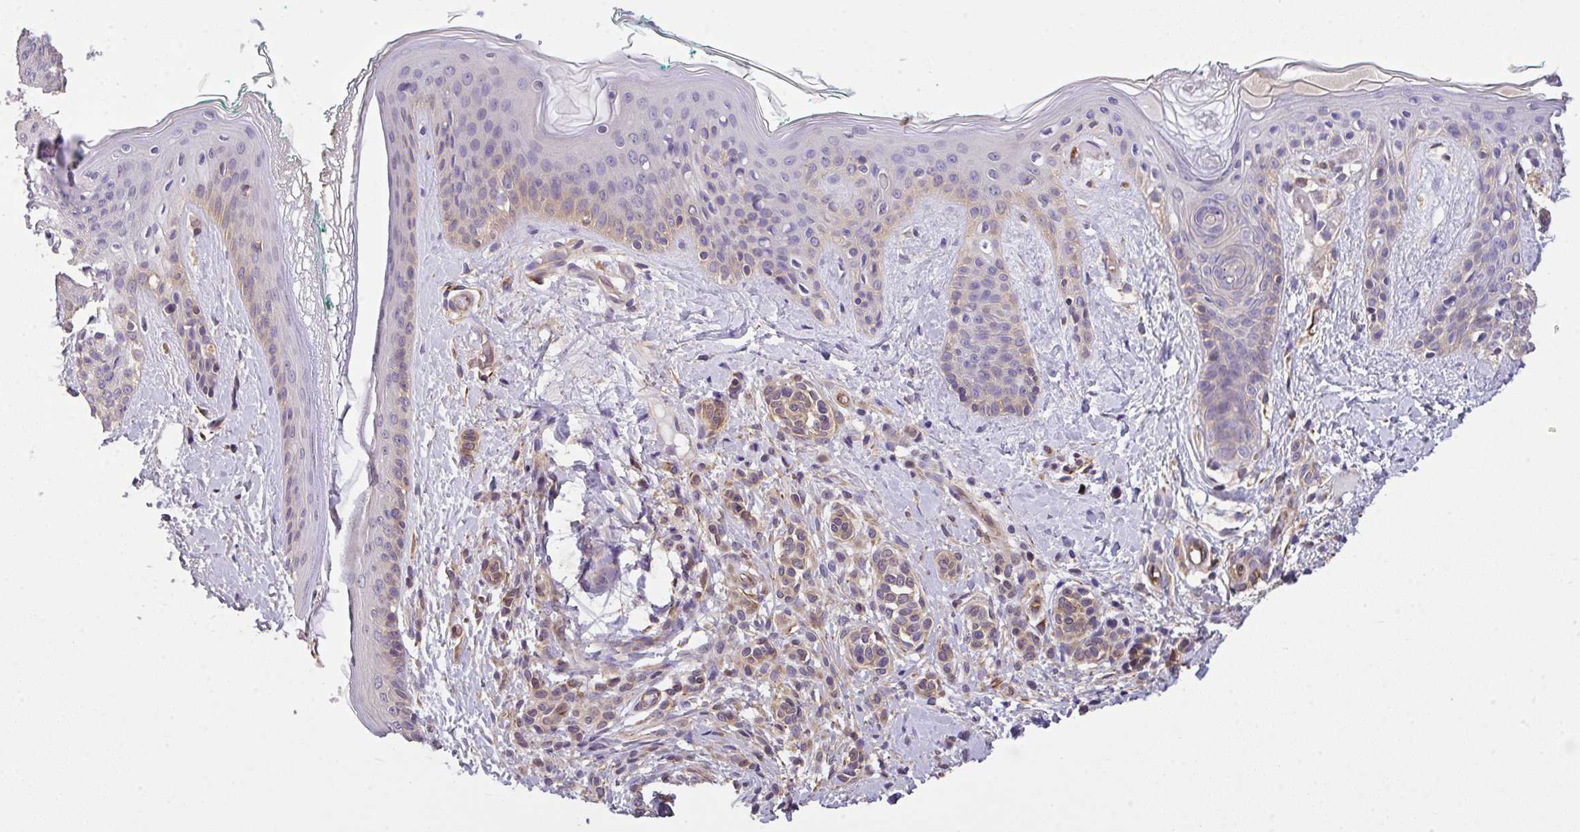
{"staining": {"intensity": "weak", "quantity": "25%-75%", "location": "cytoplasmic/membranous"}, "tissue": "skin", "cell_type": "Fibroblasts", "image_type": "normal", "snomed": [{"axis": "morphology", "description": "Normal tissue, NOS"}, {"axis": "topography", "description": "Skin"}], "caption": "An IHC micrograph of benign tissue is shown. Protein staining in brown shows weak cytoplasmic/membranous positivity in skin within fibroblasts.", "gene": "TMEM229A", "patient": {"sex": "male", "age": 16}}